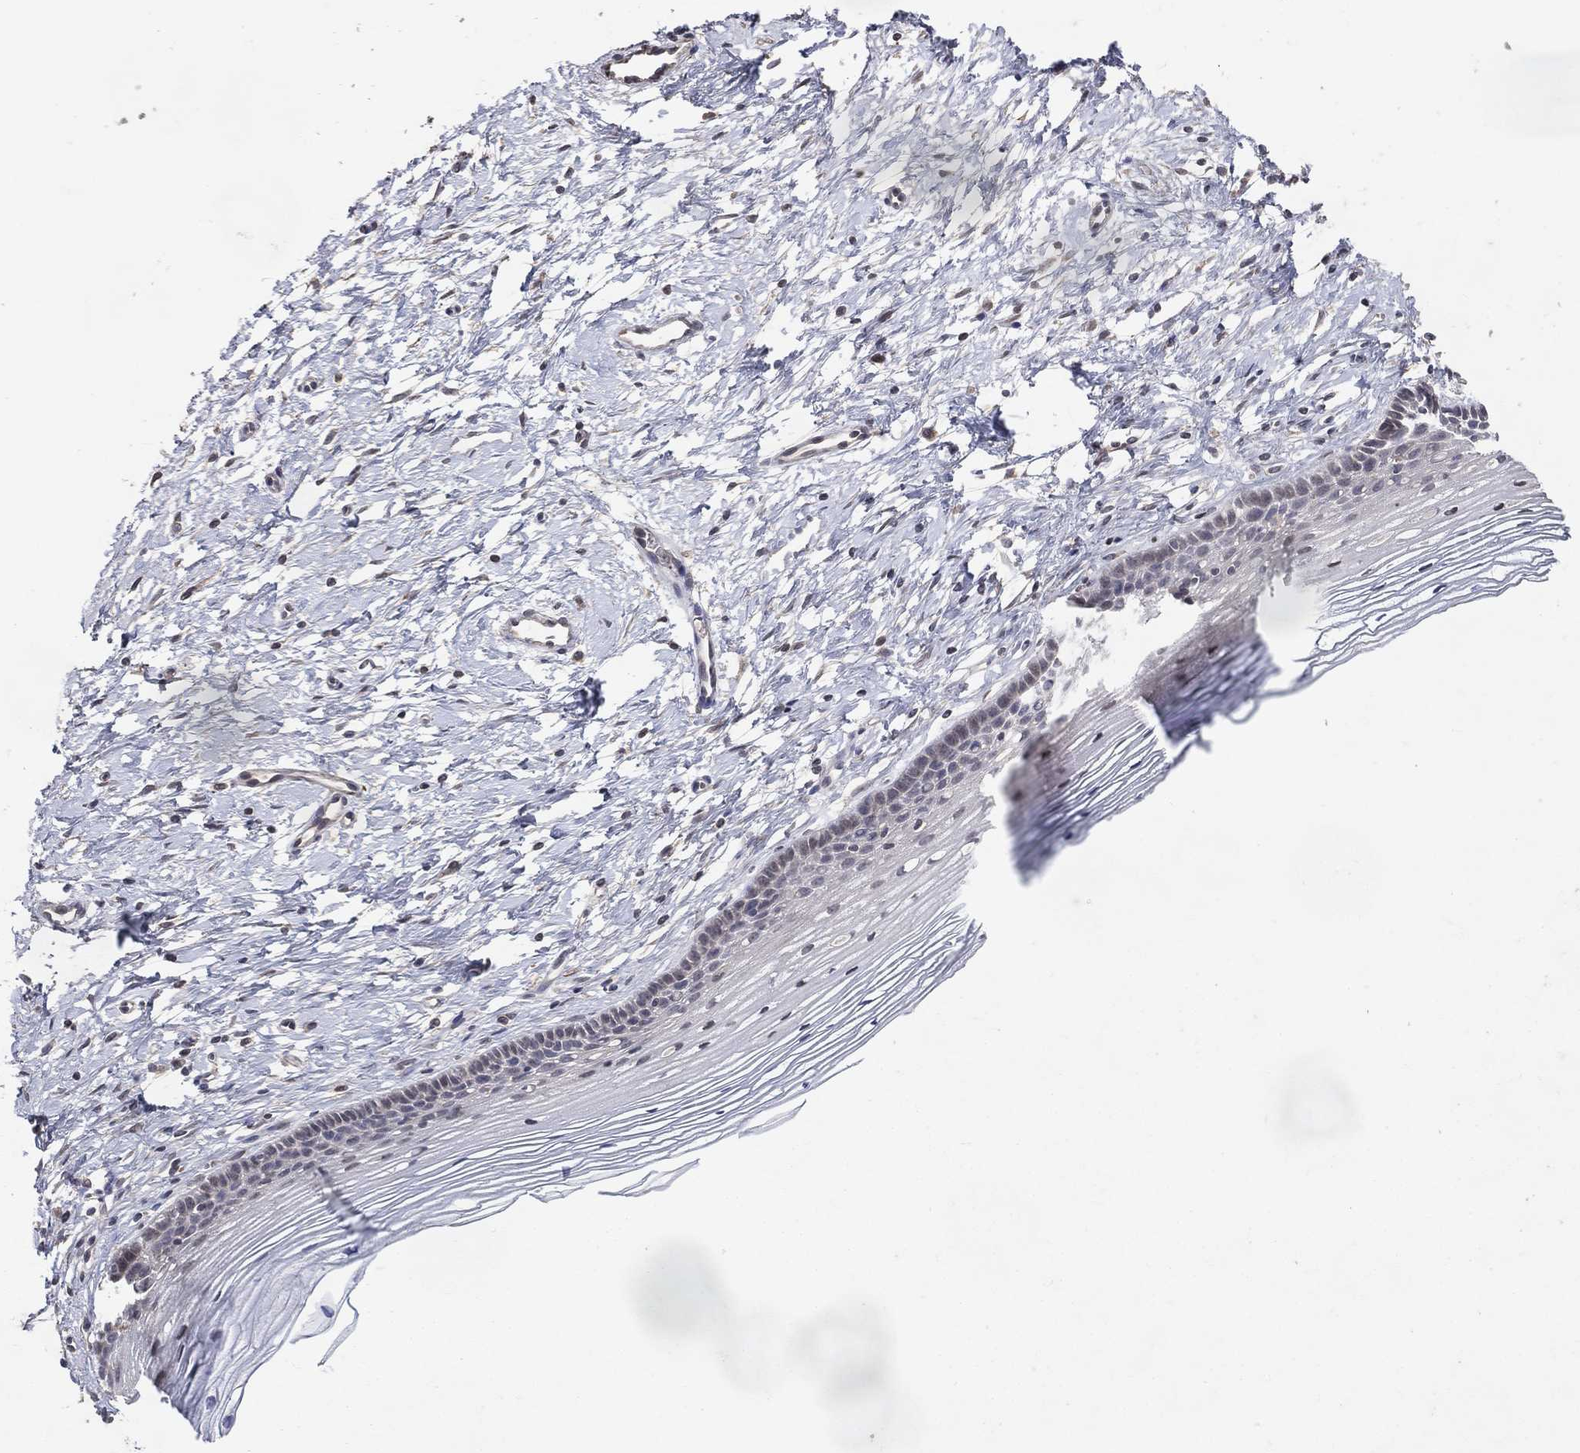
{"staining": {"intensity": "negative", "quantity": "none", "location": "none"}, "tissue": "cervix", "cell_type": "Glandular cells", "image_type": "normal", "snomed": [{"axis": "morphology", "description": "Normal tissue, NOS"}, {"axis": "topography", "description": "Cervix"}], "caption": "This is an immunohistochemistry (IHC) micrograph of normal human cervix. There is no staining in glandular cells.", "gene": "DNAH7", "patient": {"sex": "female", "age": 39}}